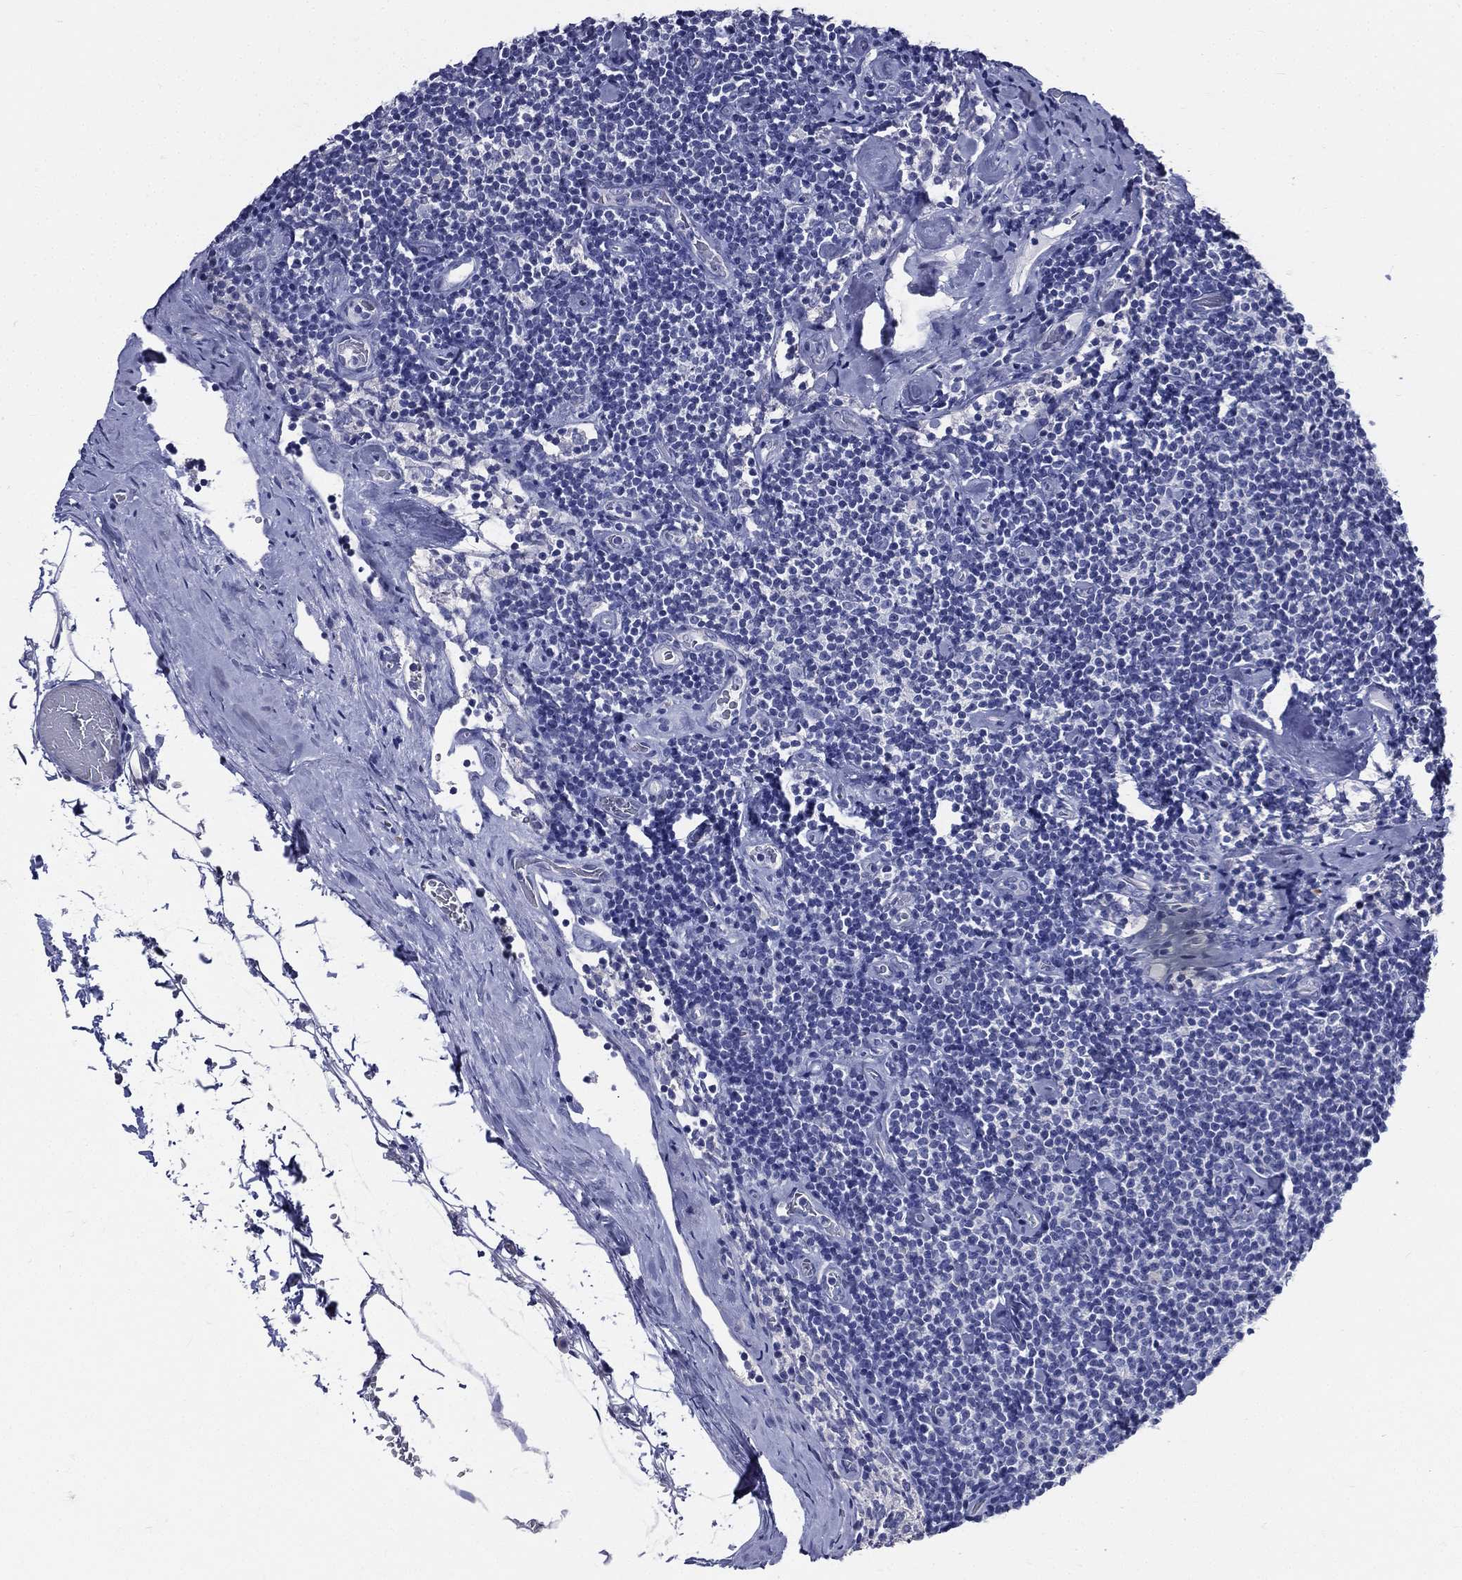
{"staining": {"intensity": "negative", "quantity": "none", "location": "none"}, "tissue": "lymphoma", "cell_type": "Tumor cells", "image_type": "cancer", "snomed": [{"axis": "morphology", "description": "Malignant lymphoma, non-Hodgkin's type, Low grade"}, {"axis": "topography", "description": "Lymph node"}], "caption": "Lymphoma was stained to show a protein in brown. There is no significant expression in tumor cells. (Brightfield microscopy of DAB (3,3'-diaminobenzidine) immunohistochemistry (IHC) at high magnification).", "gene": "DPYS", "patient": {"sex": "male", "age": 81}}